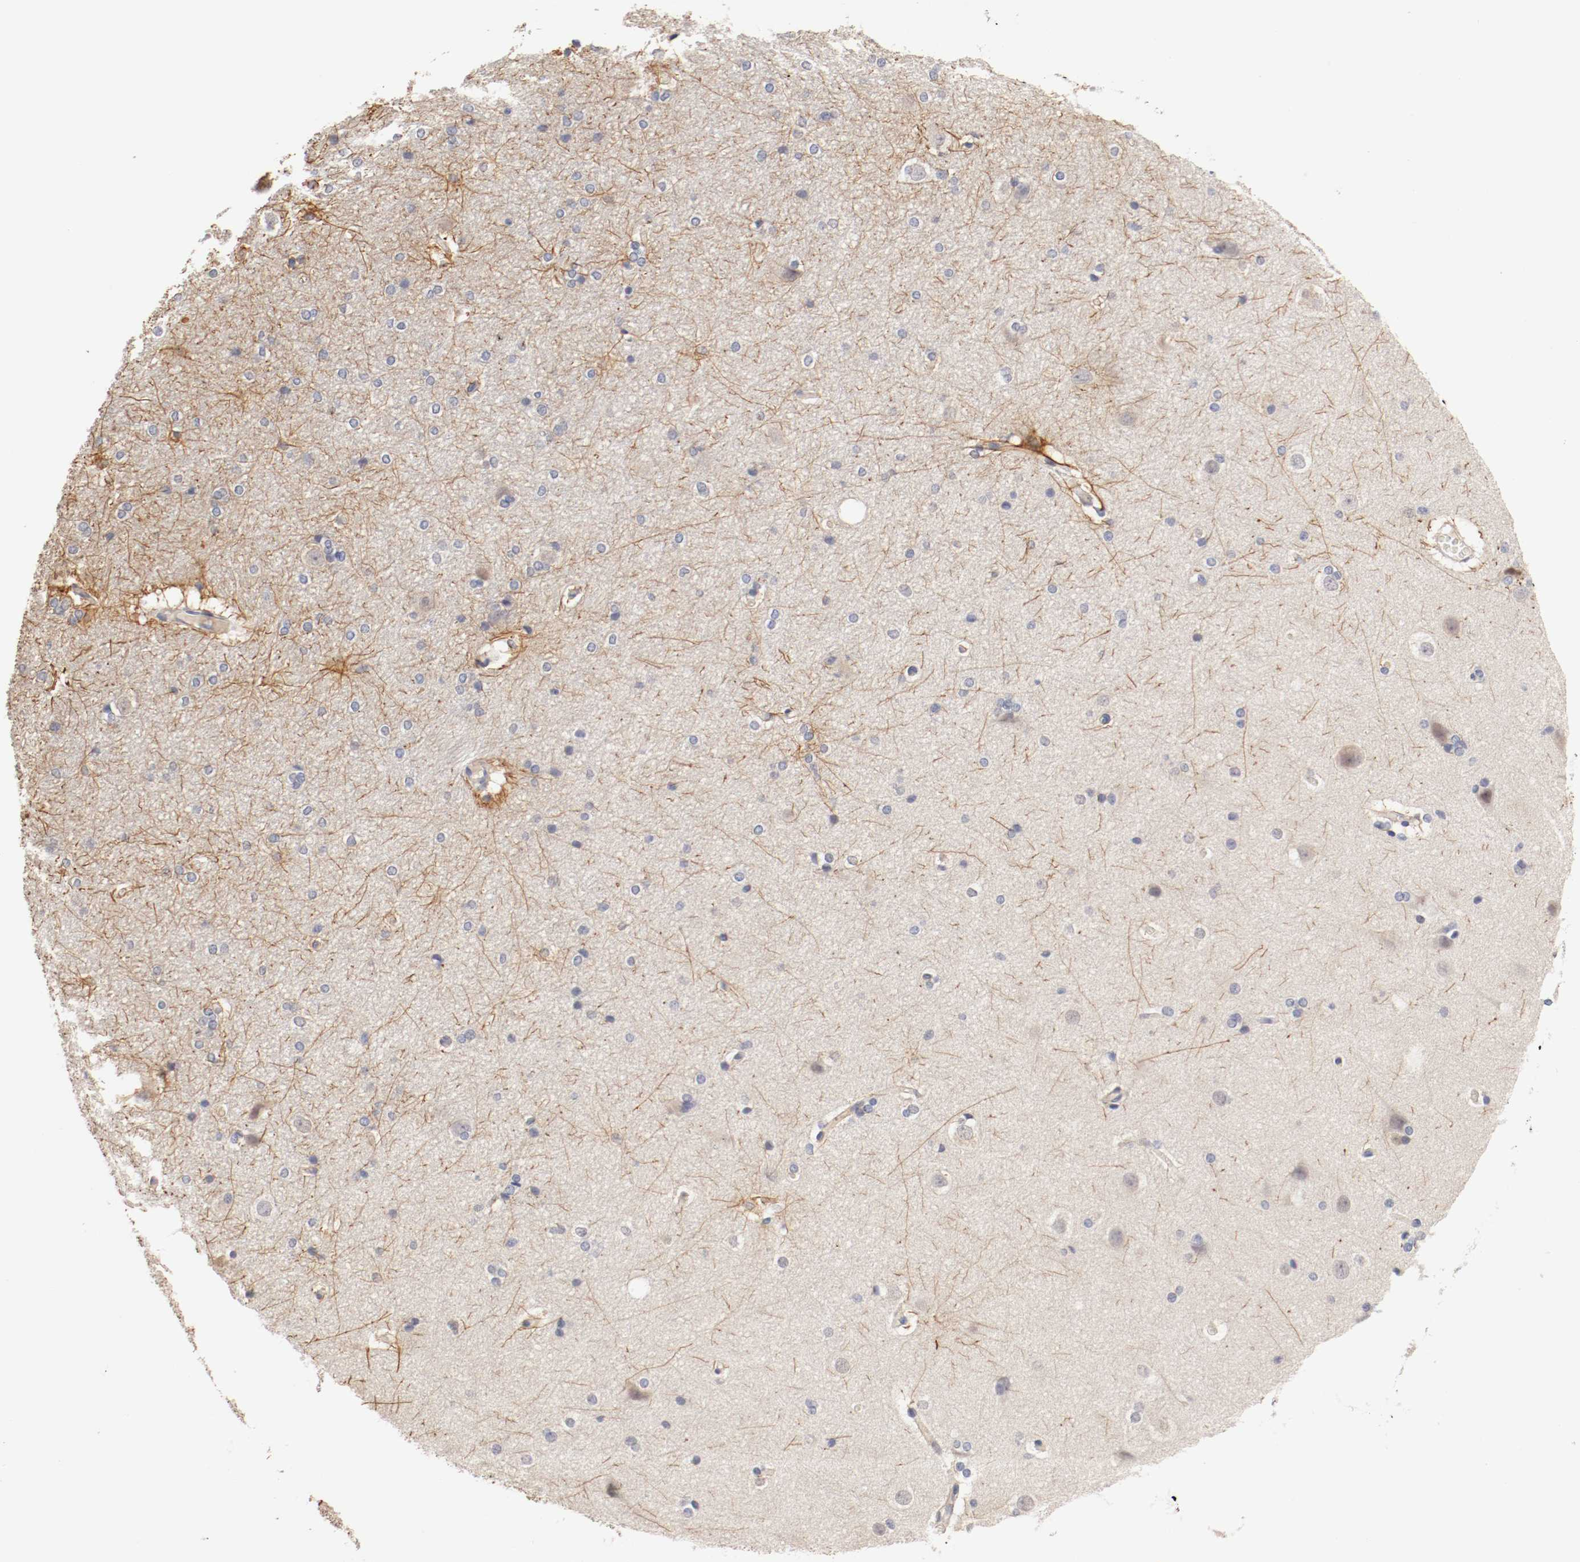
{"staining": {"intensity": "moderate", "quantity": "<25%", "location": "cytoplasmic/membranous"}, "tissue": "hippocampus", "cell_type": "Glial cells", "image_type": "normal", "snomed": [{"axis": "morphology", "description": "Normal tissue, NOS"}, {"axis": "topography", "description": "Hippocampus"}], "caption": "This image shows IHC staining of benign hippocampus, with low moderate cytoplasmic/membranous positivity in about <25% of glial cells.", "gene": "CEBPE", "patient": {"sex": "female", "age": 19}}